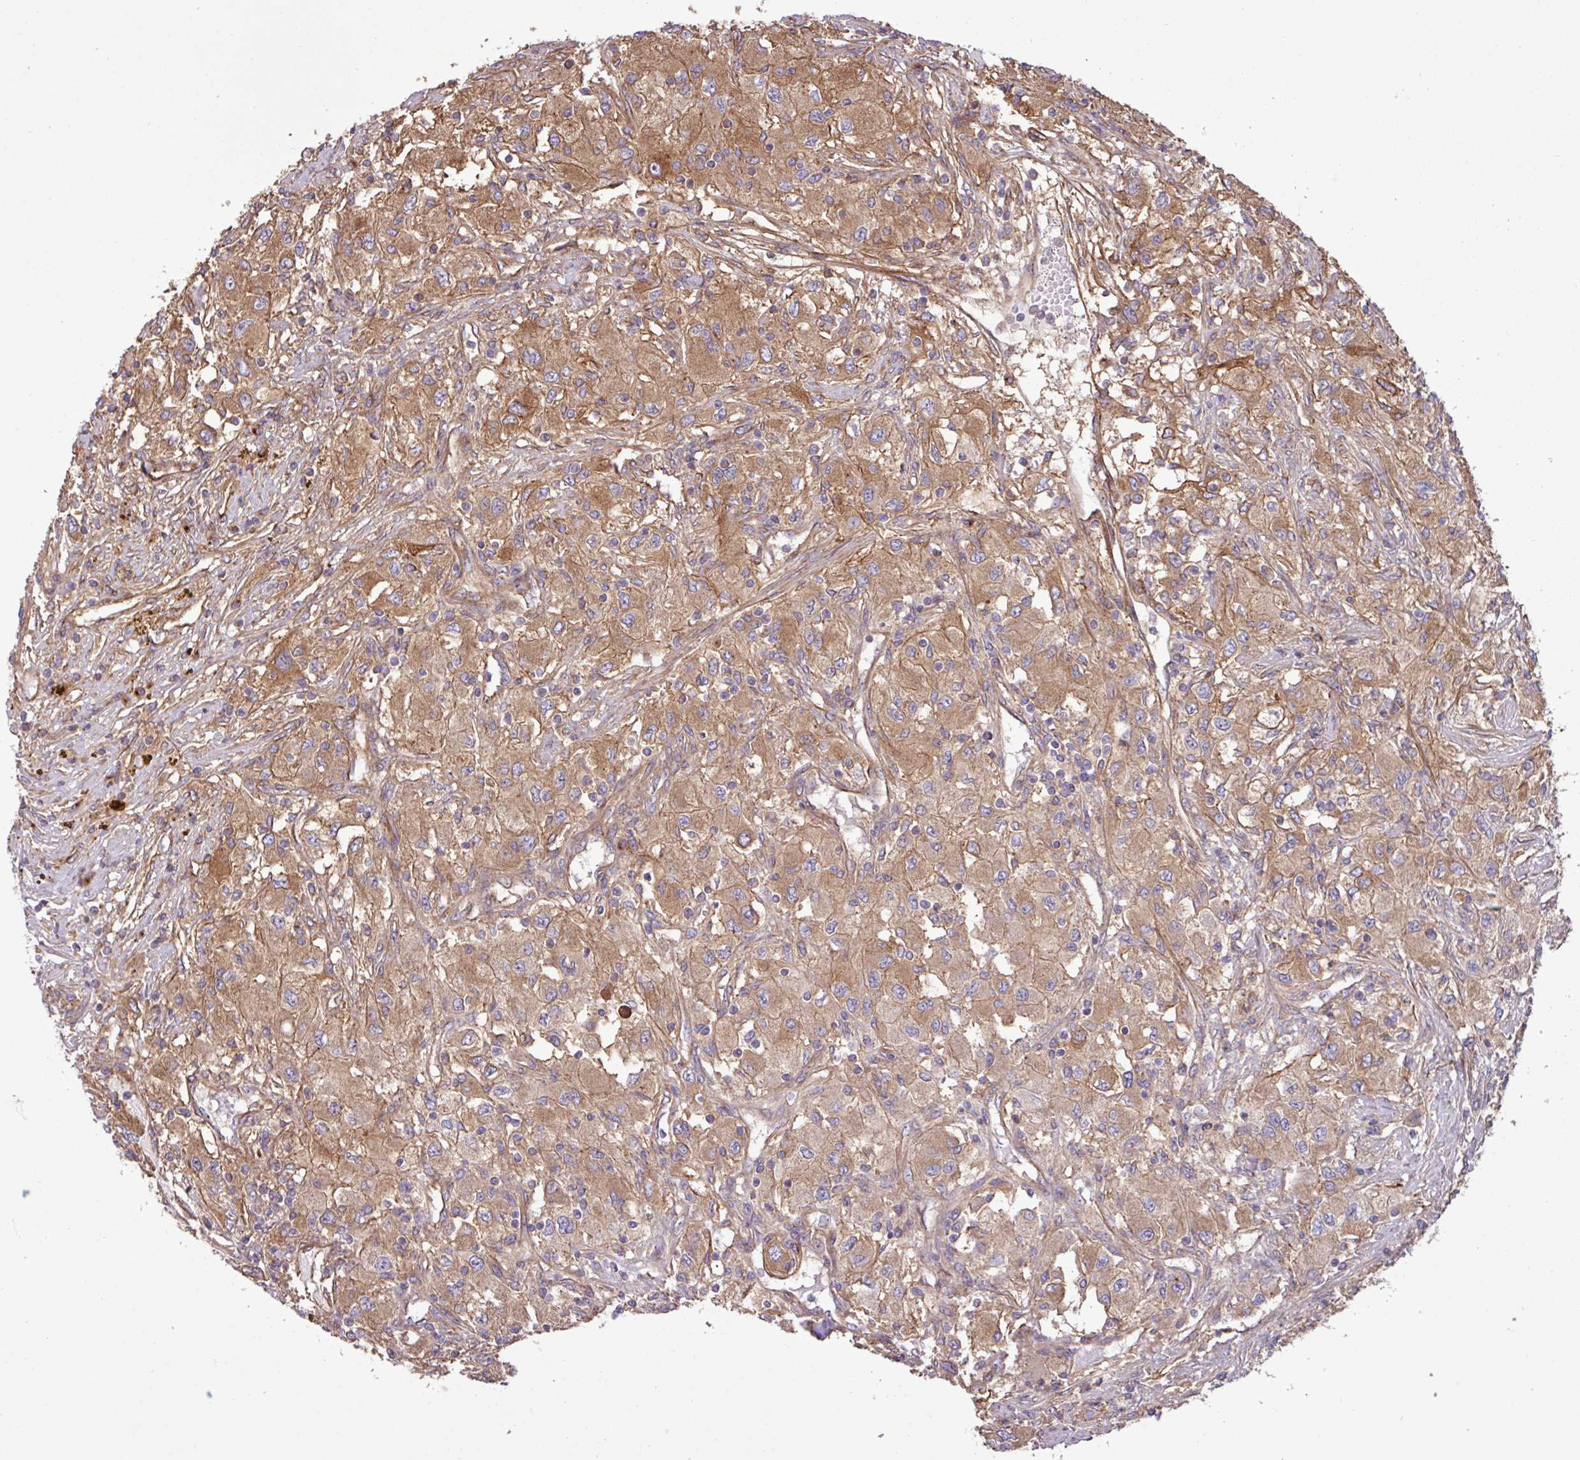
{"staining": {"intensity": "moderate", "quantity": ">75%", "location": "cytoplasmic/membranous"}, "tissue": "renal cancer", "cell_type": "Tumor cells", "image_type": "cancer", "snomed": [{"axis": "morphology", "description": "Adenocarcinoma, NOS"}, {"axis": "topography", "description": "Kidney"}], "caption": "Human renal cancer stained with a brown dye demonstrates moderate cytoplasmic/membranous positive expression in about >75% of tumor cells.", "gene": "ZNF300", "patient": {"sex": "female", "age": 67}}